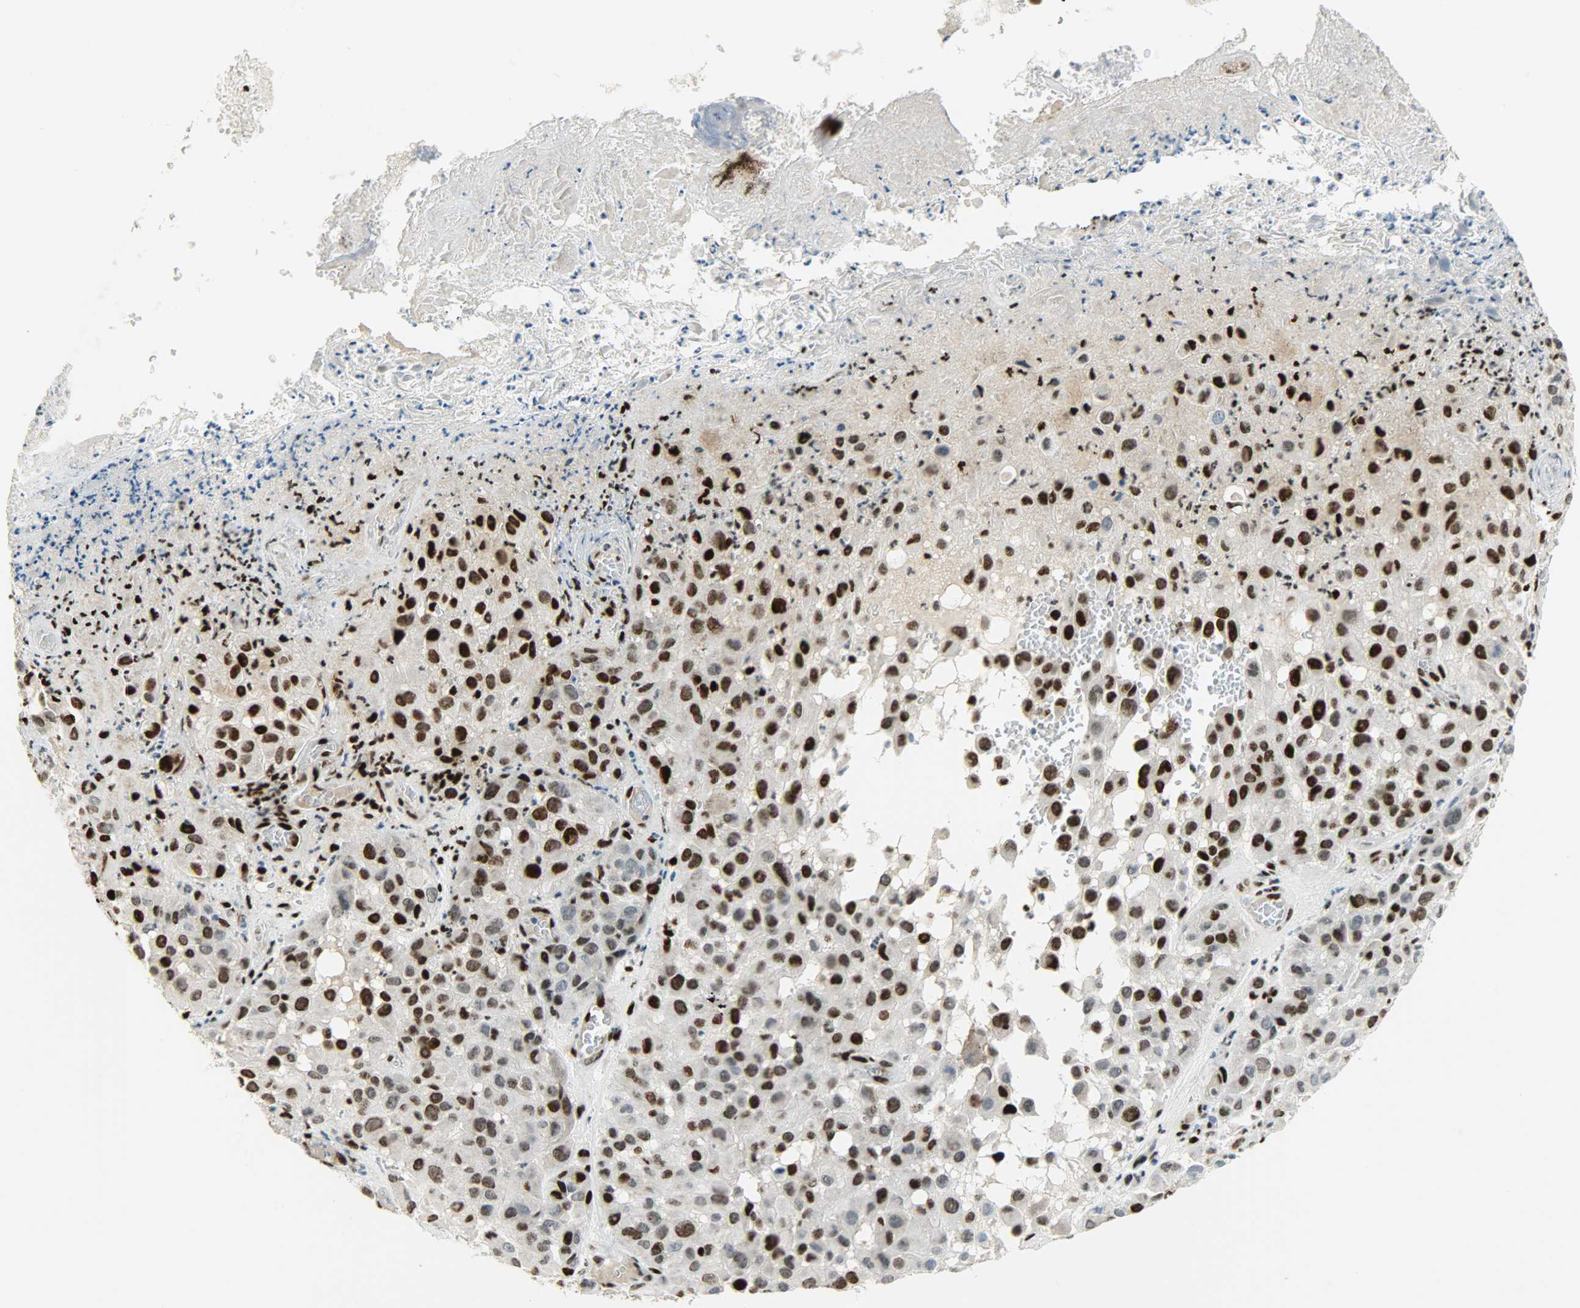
{"staining": {"intensity": "strong", "quantity": "25%-75%", "location": "nuclear"}, "tissue": "melanoma", "cell_type": "Tumor cells", "image_type": "cancer", "snomed": [{"axis": "morphology", "description": "Malignant melanoma, NOS"}, {"axis": "topography", "description": "Skin"}], "caption": "Protein analysis of melanoma tissue displays strong nuclear staining in about 25%-75% of tumor cells. (brown staining indicates protein expression, while blue staining denotes nuclei).", "gene": "JUNB", "patient": {"sex": "female", "age": 21}}